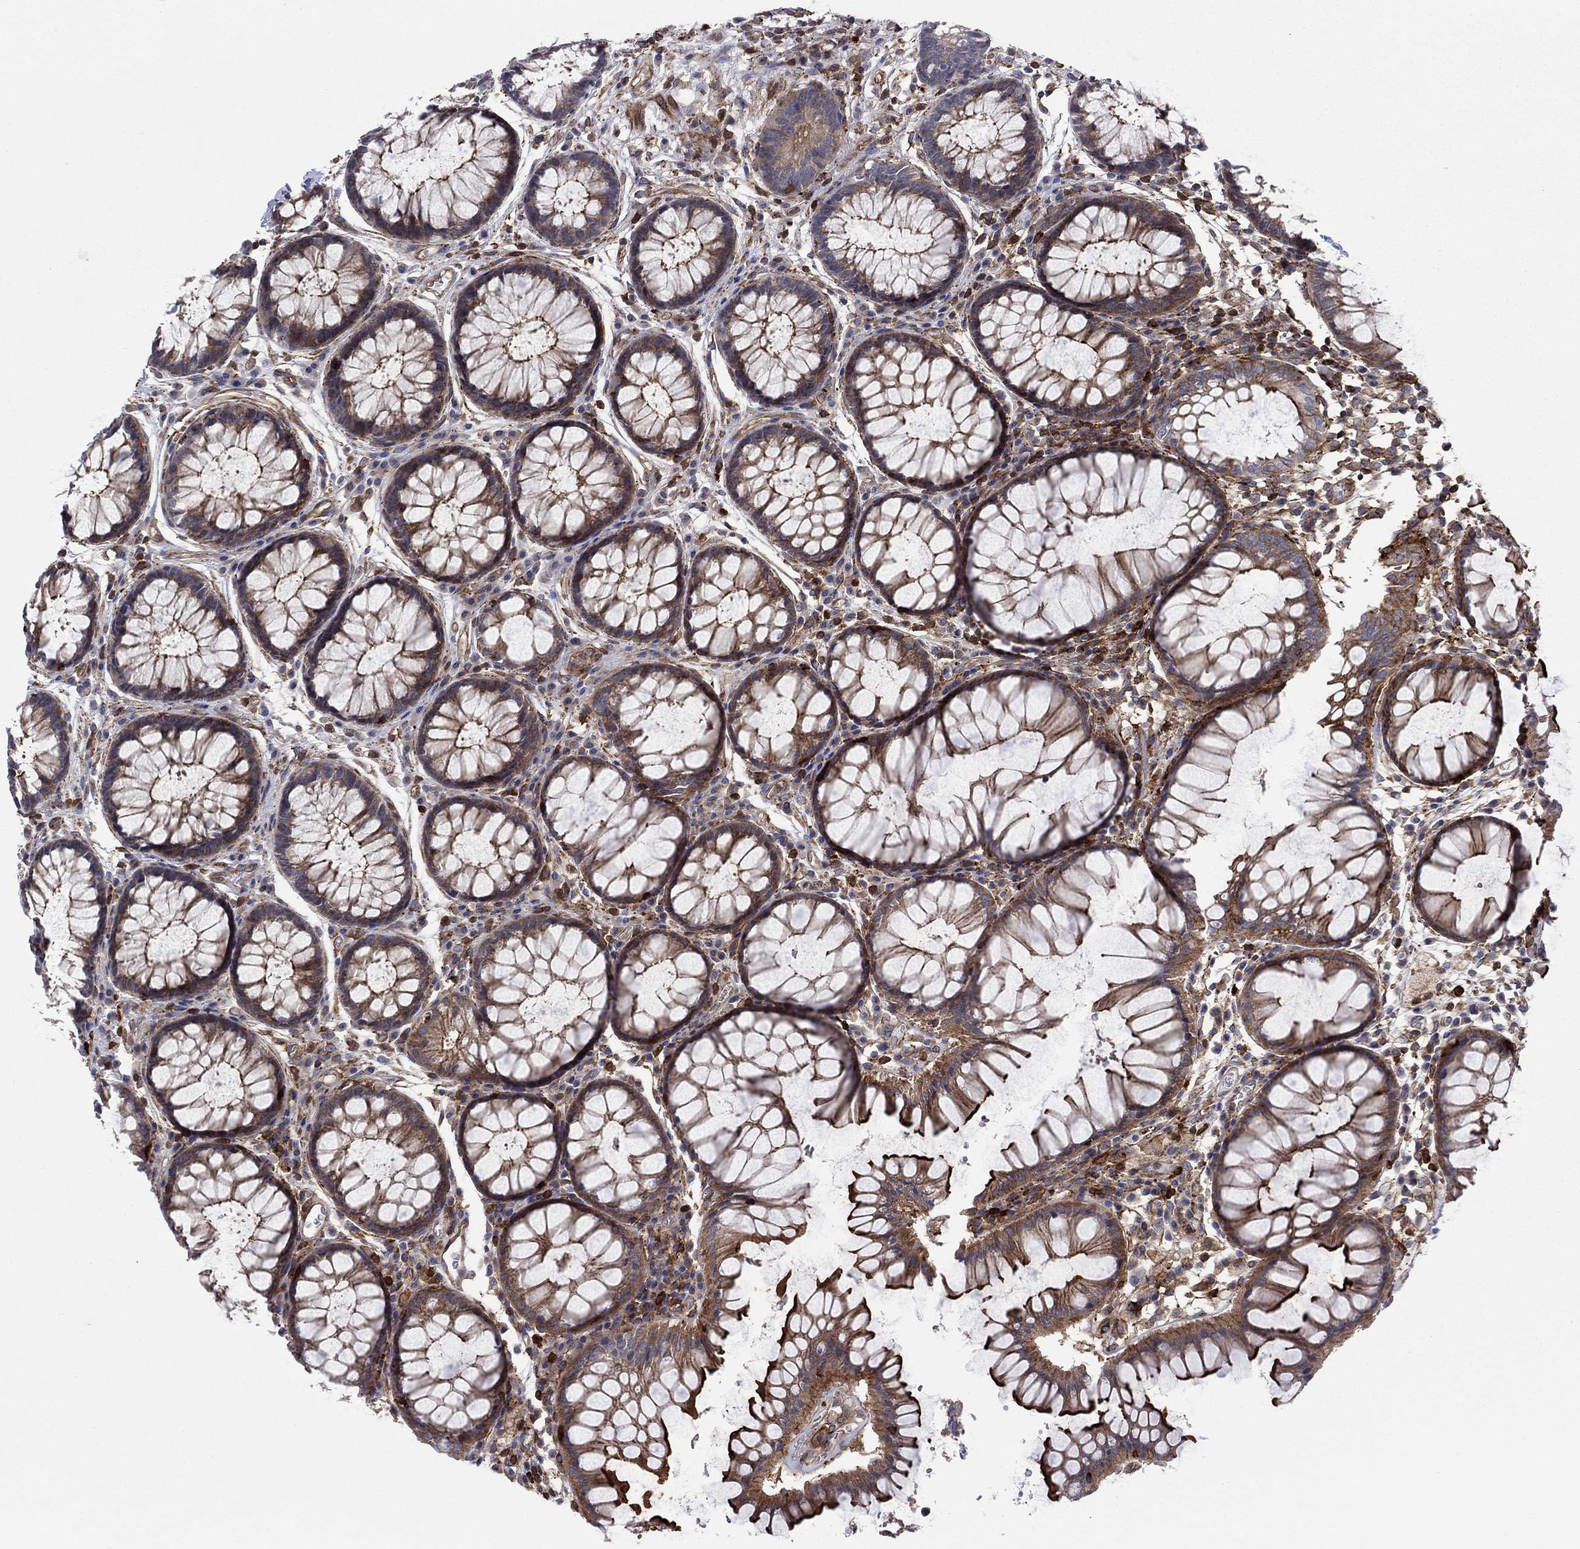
{"staining": {"intensity": "strong", "quantity": "25%-75%", "location": "cytoplasmic/membranous"}, "tissue": "rectum", "cell_type": "Glandular cells", "image_type": "normal", "snomed": [{"axis": "morphology", "description": "Normal tissue, NOS"}, {"axis": "topography", "description": "Rectum"}], "caption": "Brown immunohistochemical staining in normal human rectum demonstrates strong cytoplasmic/membranous staining in about 25%-75% of glandular cells. (brown staining indicates protein expression, while blue staining denotes nuclei).", "gene": "PAG1", "patient": {"sex": "female", "age": 68}}